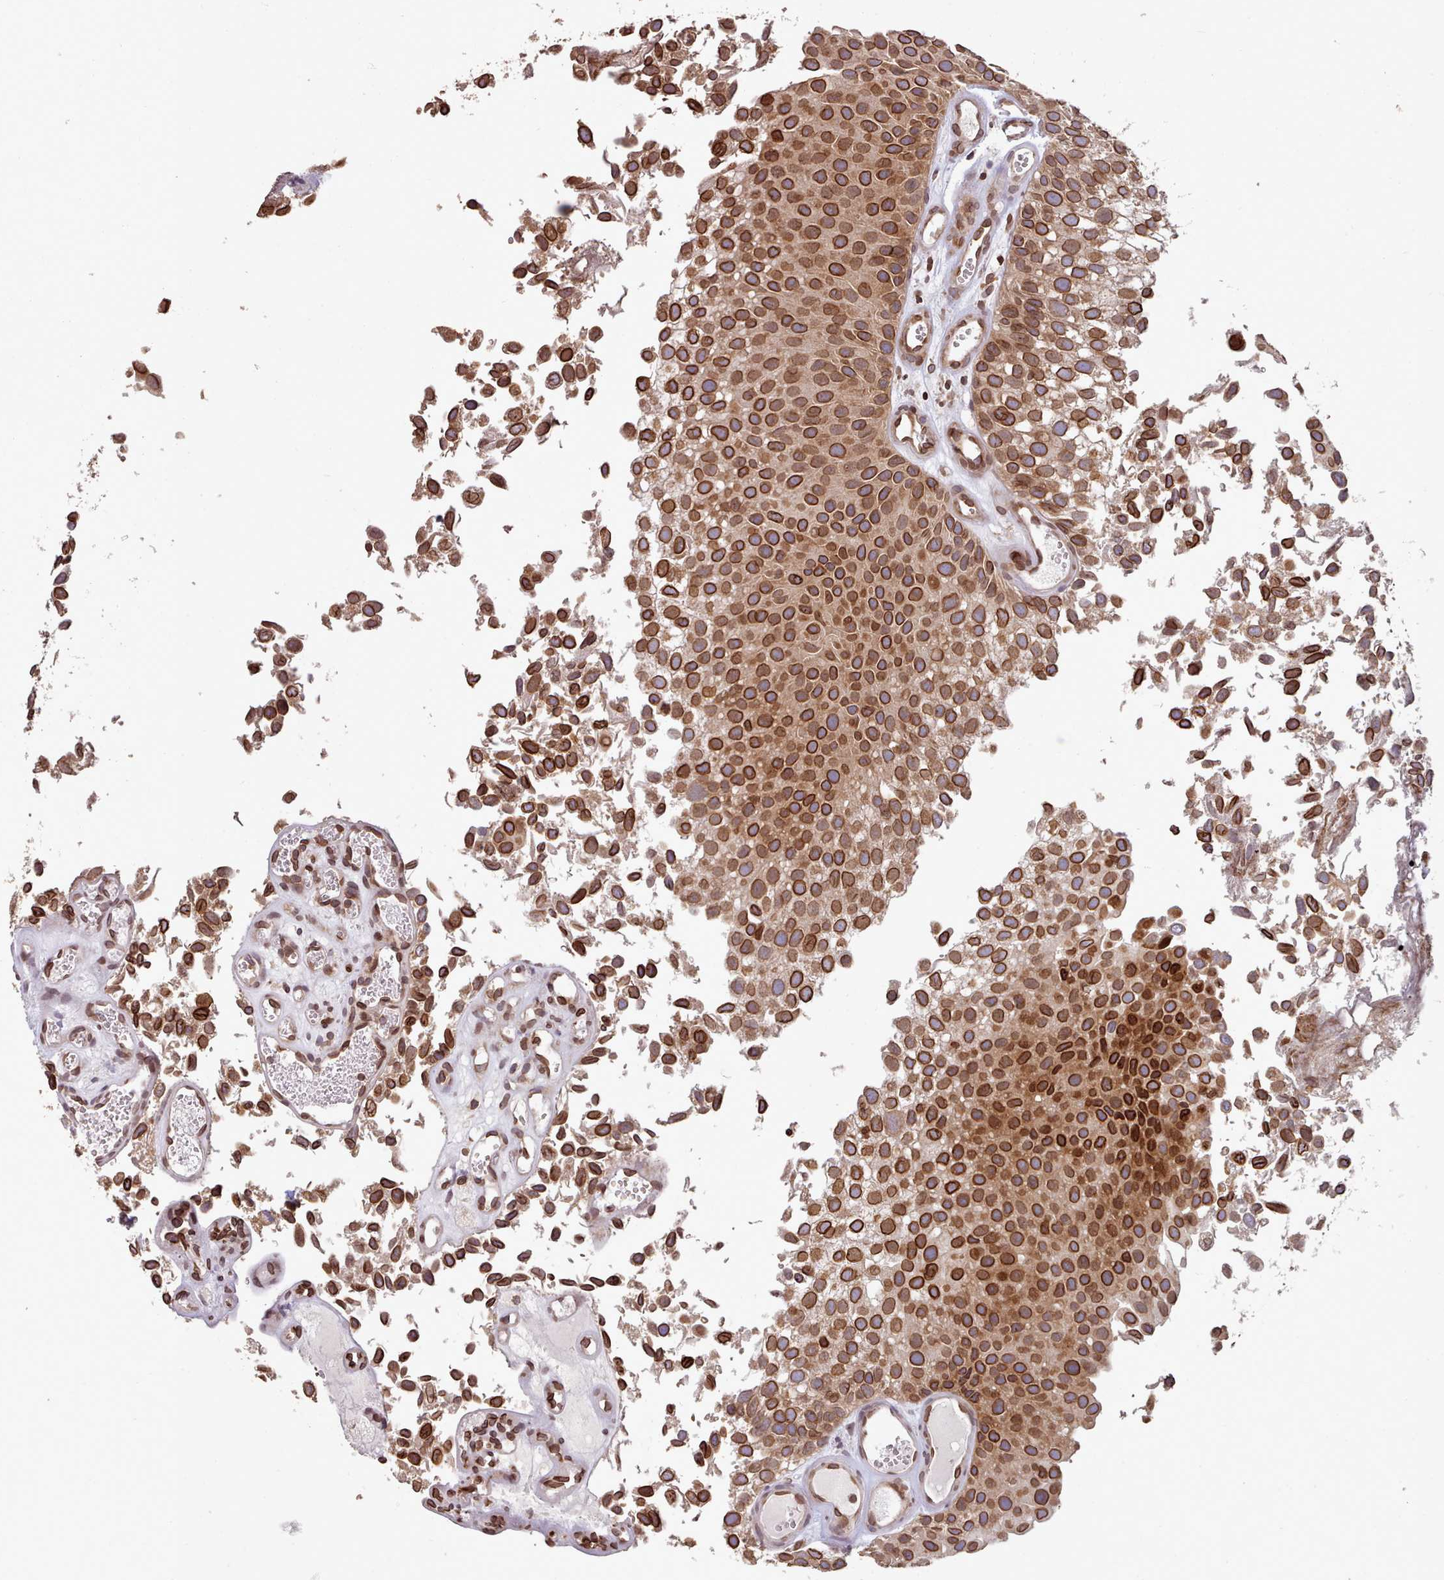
{"staining": {"intensity": "strong", "quantity": ">75%", "location": "cytoplasmic/membranous,nuclear"}, "tissue": "urothelial cancer", "cell_type": "Tumor cells", "image_type": "cancer", "snomed": [{"axis": "morphology", "description": "Urothelial carcinoma, Low grade"}, {"axis": "topography", "description": "Urinary bladder"}], "caption": "Immunohistochemistry (IHC) histopathology image of human urothelial cancer stained for a protein (brown), which exhibits high levels of strong cytoplasmic/membranous and nuclear expression in about >75% of tumor cells.", "gene": "TOR1AIP1", "patient": {"sex": "male", "age": 88}}